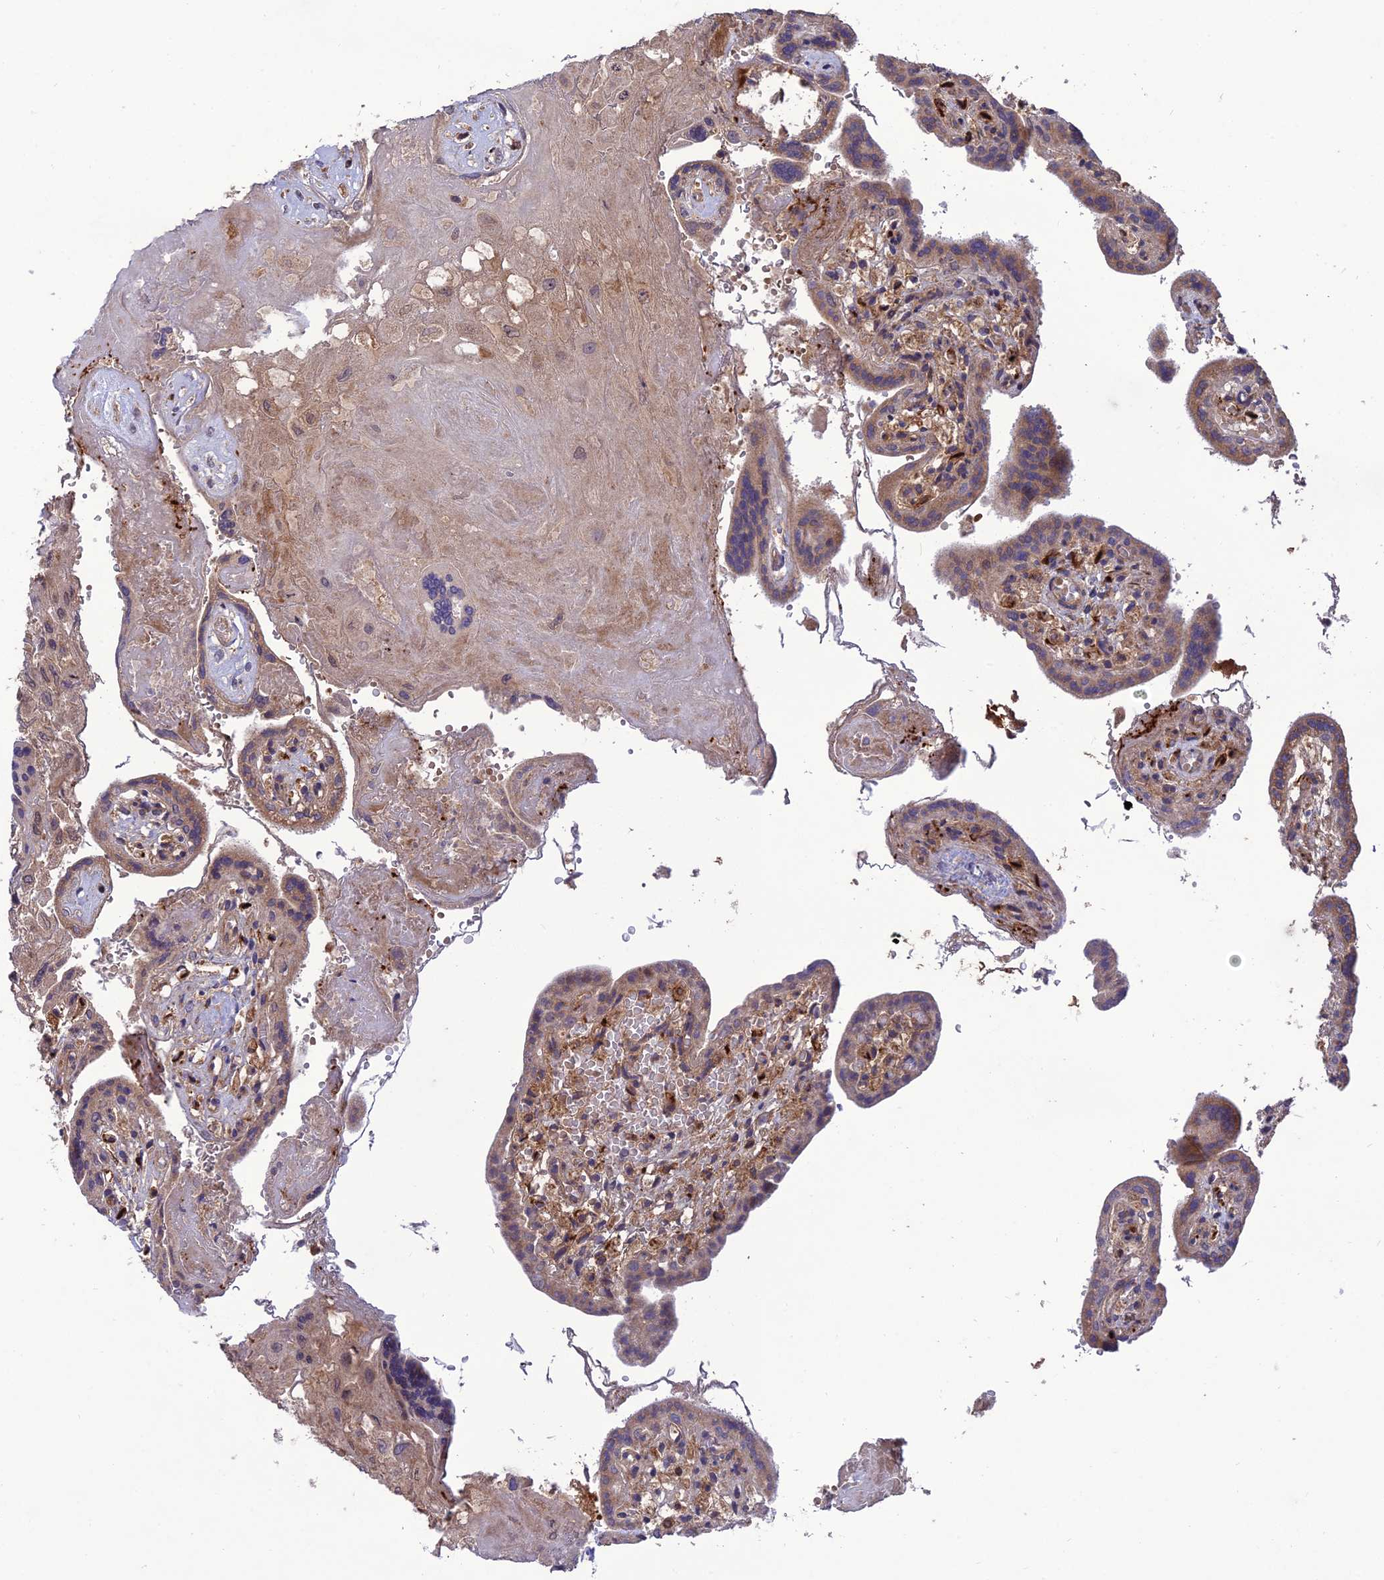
{"staining": {"intensity": "weak", "quantity": ">75%", "location": "cytoplasmic/membranous"}, "tissue": "placenta", "cell_type": "Trophoblastic cells", "image_type": "normal", "snomed": [{"axis": "morphology", "description": "Normal tissue, NOS"}, {"axis": "topography", "description": "Placenta"}], "caption": "IHC photomicrograph of normal human placenta stained for a protein (brown), which displays low levels of weak cytoplasmic/membranous expression in approximately >75% of trophoblastic cells.", "gene": "NDUFC1", "patient": {"sex": "female", "age": 37}}